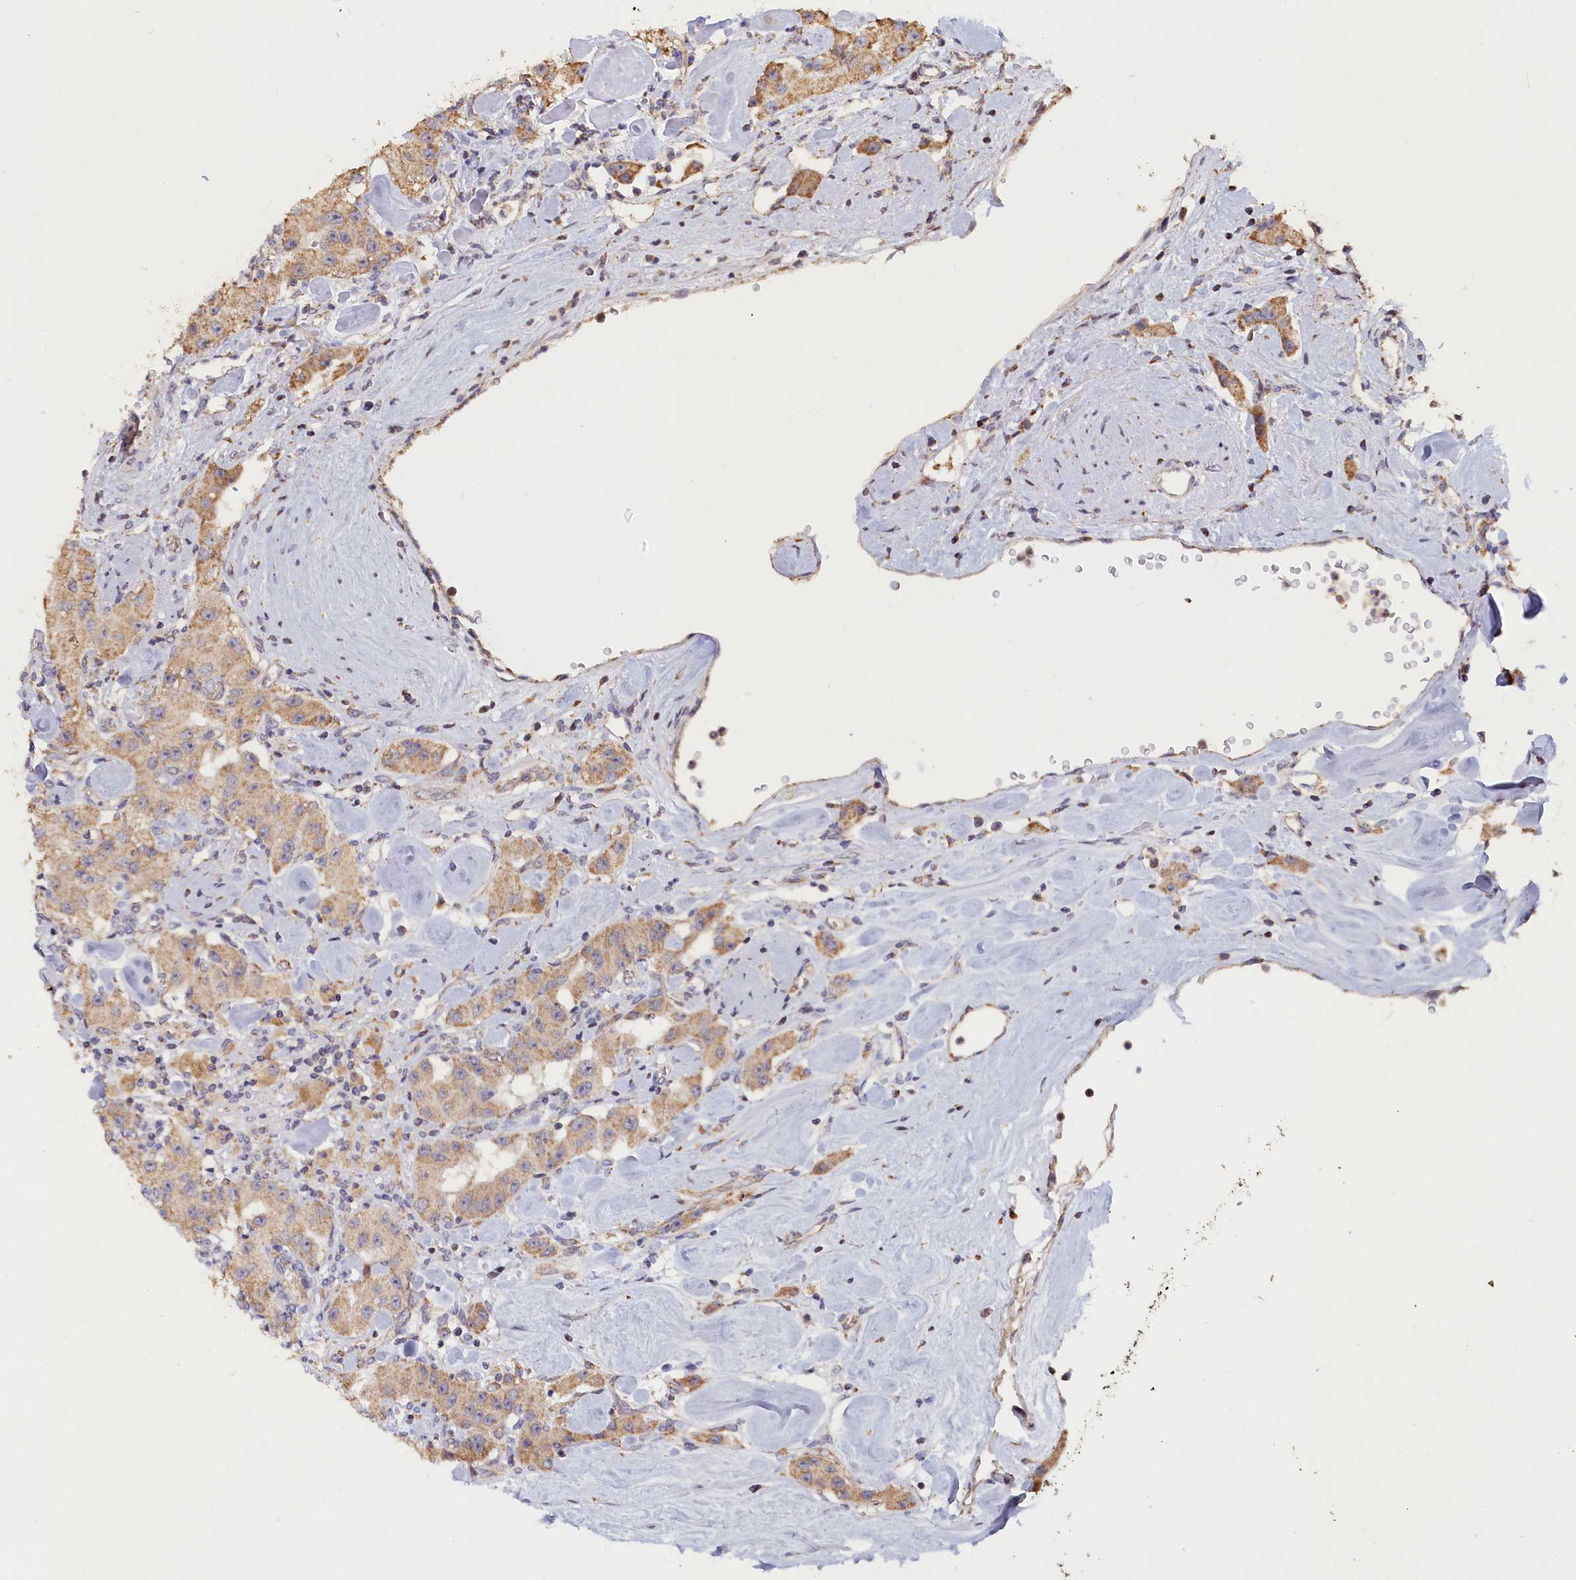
{"staining": {"intensity": "moderate", "quantity": "<25%", "location": "cytoplasmic/membranous"}, "tissue": "carcinoid", "cell_type": "Tumor cells", "image_type": "cancer", "snomed": [{"axis": "morphology", "description": "Carcinoid, malignant, NOS"}, {"axis": "topography", "description": "Pancreas"}], "caption": "Approximately <25% of tumor cells in human carcinoid (malignant) demonstrate moderate cytoplasmic/membranous protein expression as visualized by brown immunohistochemical staining.", "gene": "ZNF816", "patient": {"sex": "male", "age": 41}}